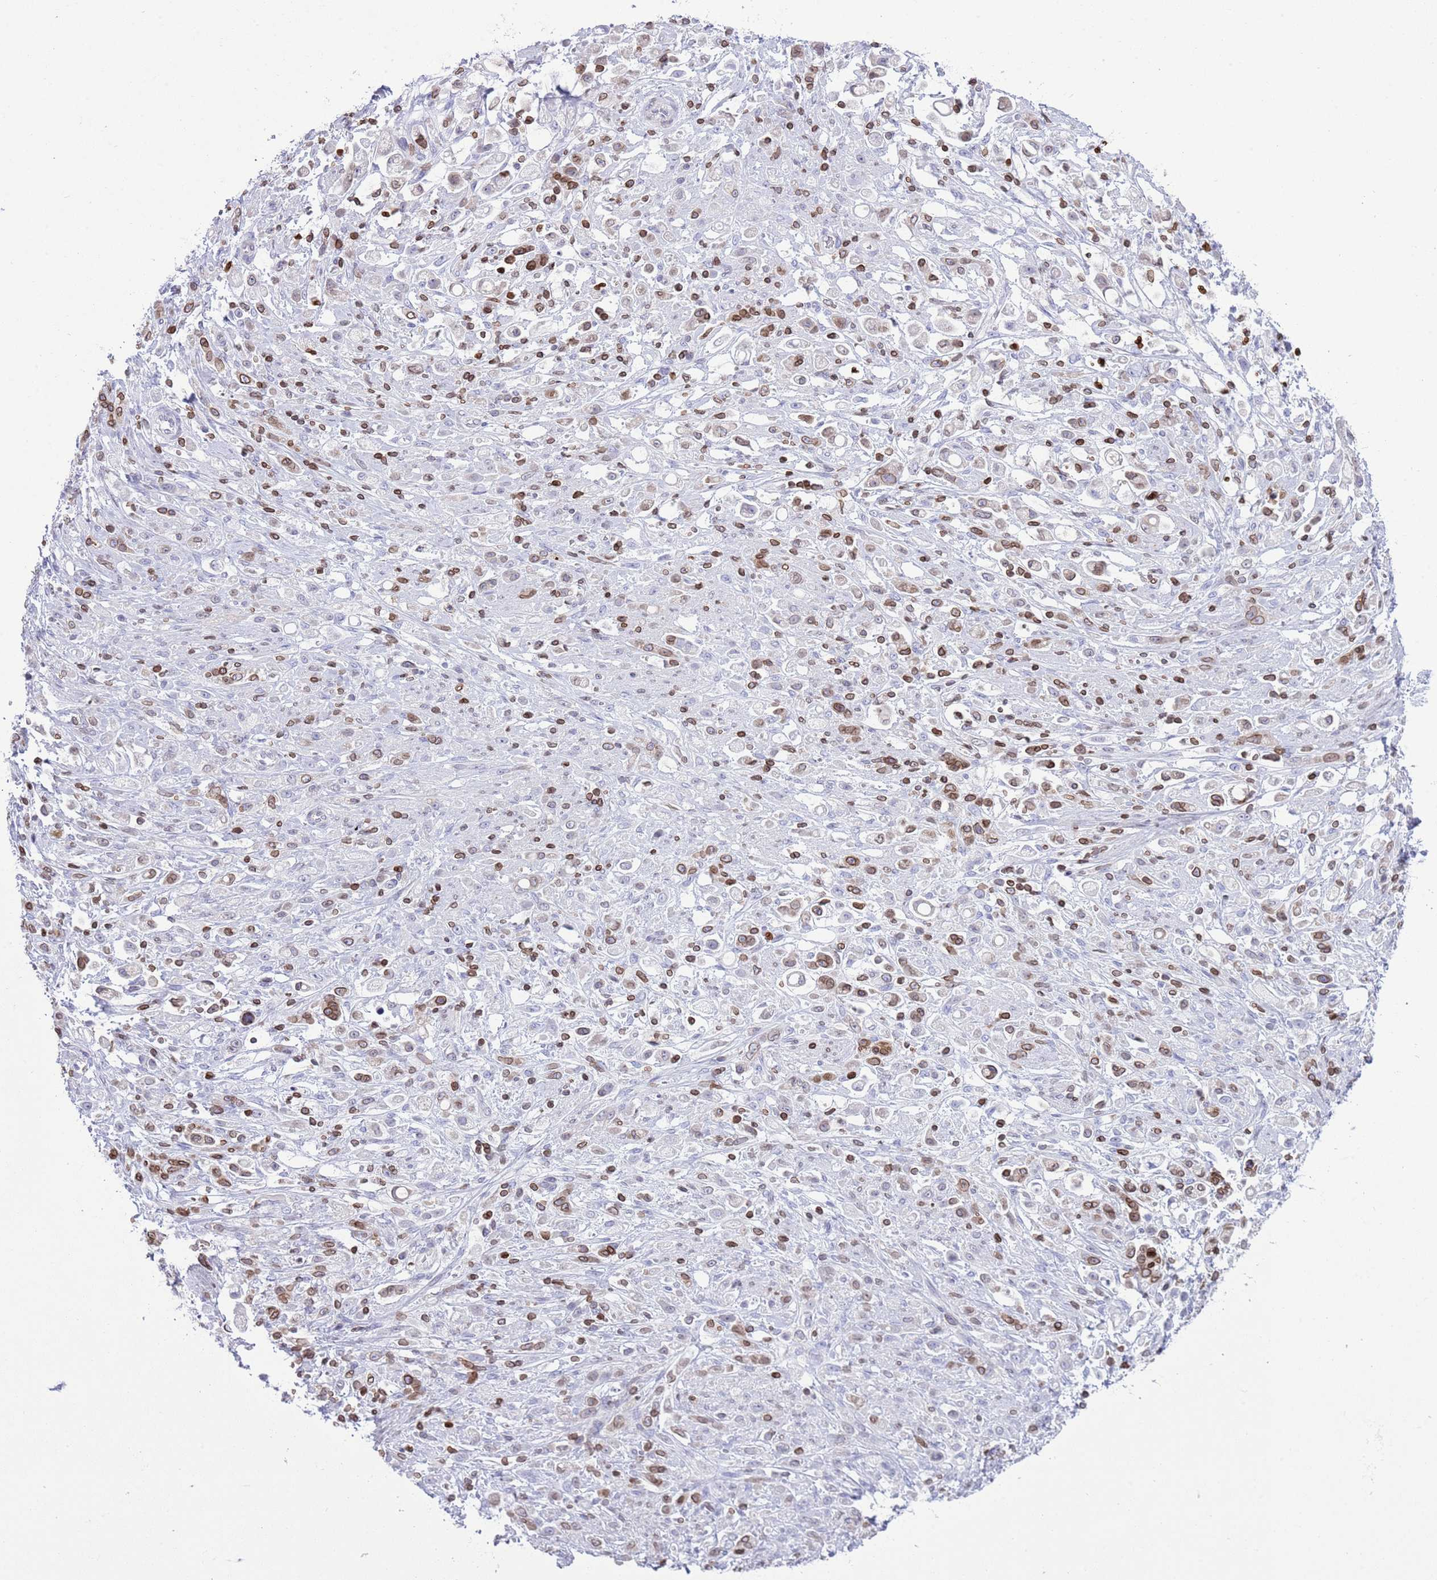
{"staining": {"intensity": "moderate", "quantity": "25%-75%", "location": "cytoplasmic/membranous,nuclear"}, "tissue": "stomach cancer", "cell_type": "Tumor cells", "image_type": "cancer", "snomed": [{"axis": "morphology", "description": "Adenocarcinoma, NOS"}, {"axis": "topography", "description": "Stomach"}], "caption": "This is an image of immunohistochemistry staining of stomach adenocarcinoma, which shows moderate positivity in the cytoplasmic/membranous and nuclear of tumor cells.", "gene": "LBR", "patient": {"sex": "female", "age": 60}}